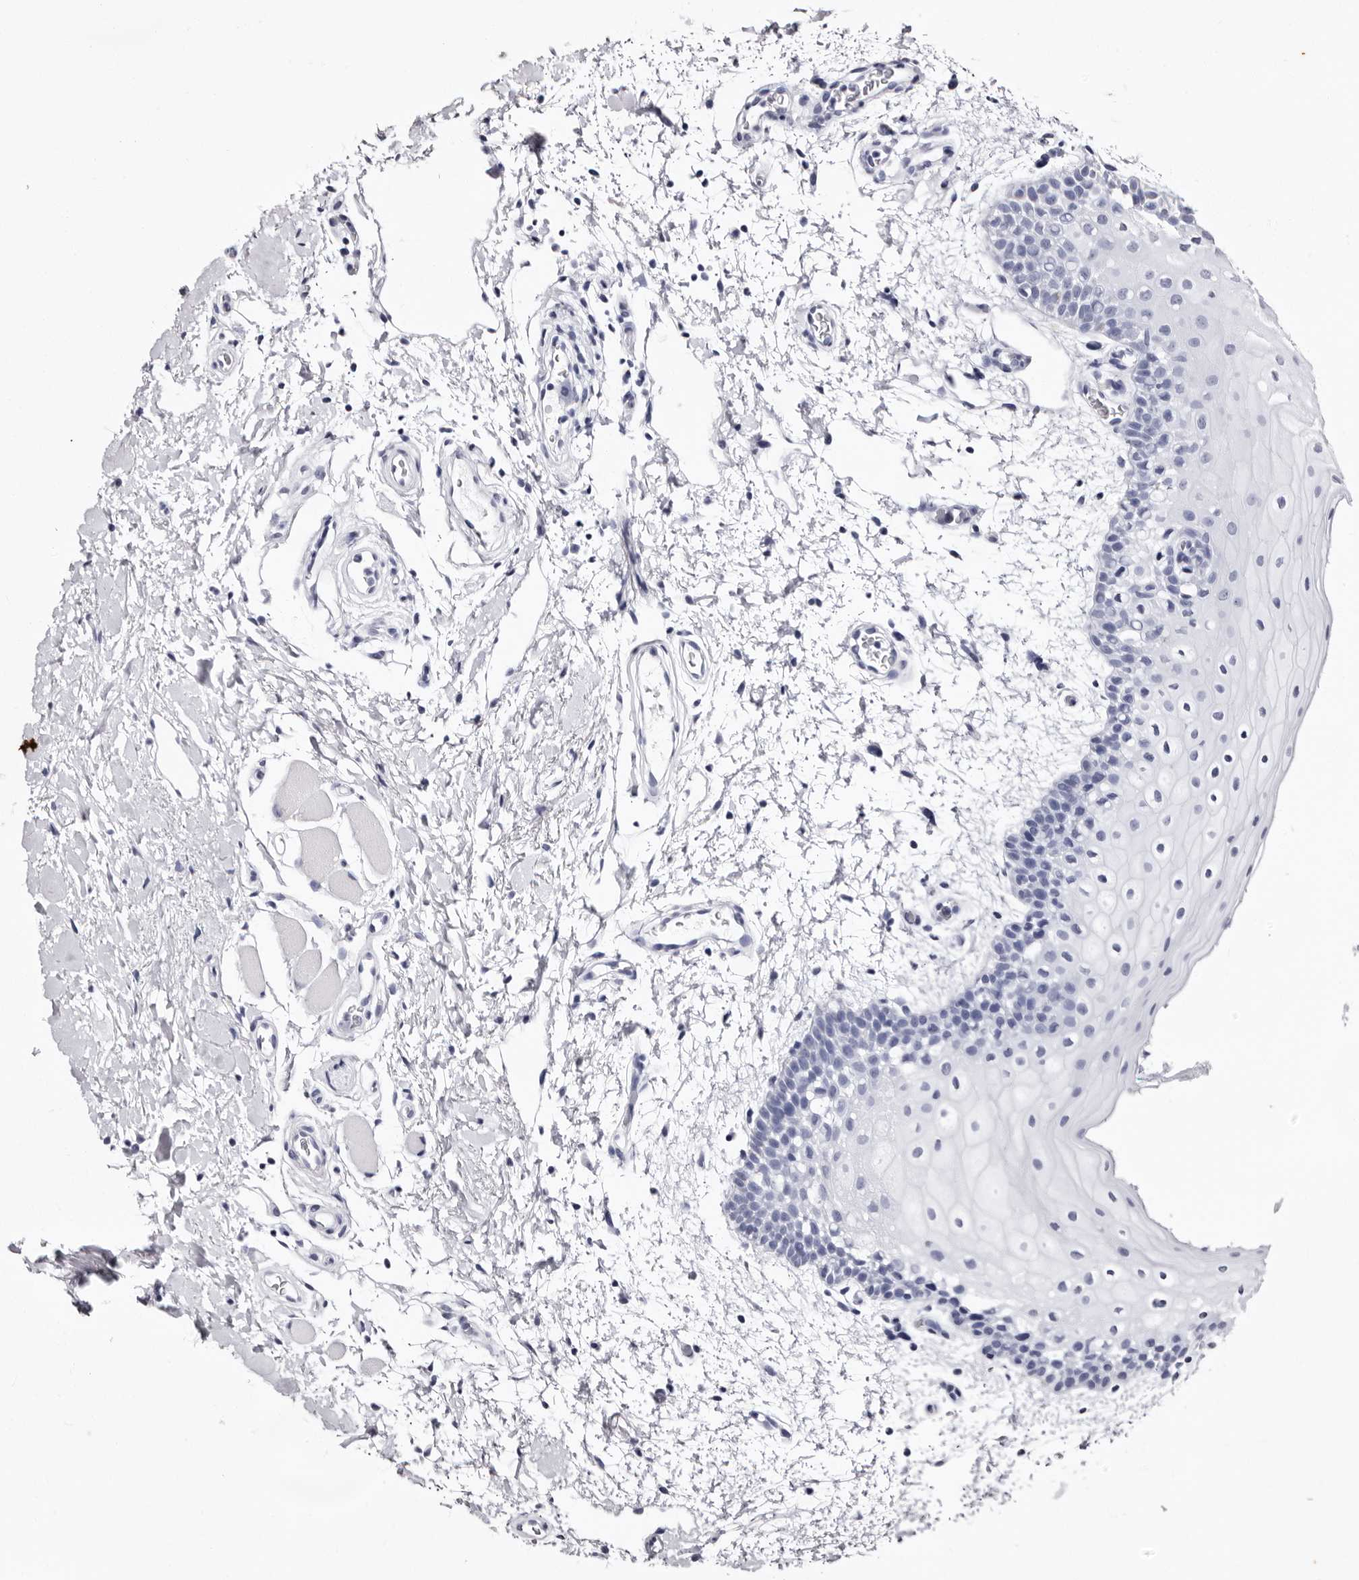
{"staining": {"intensity": "negative", "quantity": "none", "location": "none"}, "tissue": "oral mucosa", "cell_type": "Squamous epithelial cells", "image_type": "normal", "snomed": [{"axis": "morphology", "description": "Normal tissue, NOS"}, {"axis": "topography", "description": "Oral tissue"}], "caption": "Squamous epithelial cells show no significant protein positivity in normal oral mucosa.", "gene": "BPGM", "patient": {"sex": "male", "age": 62}}